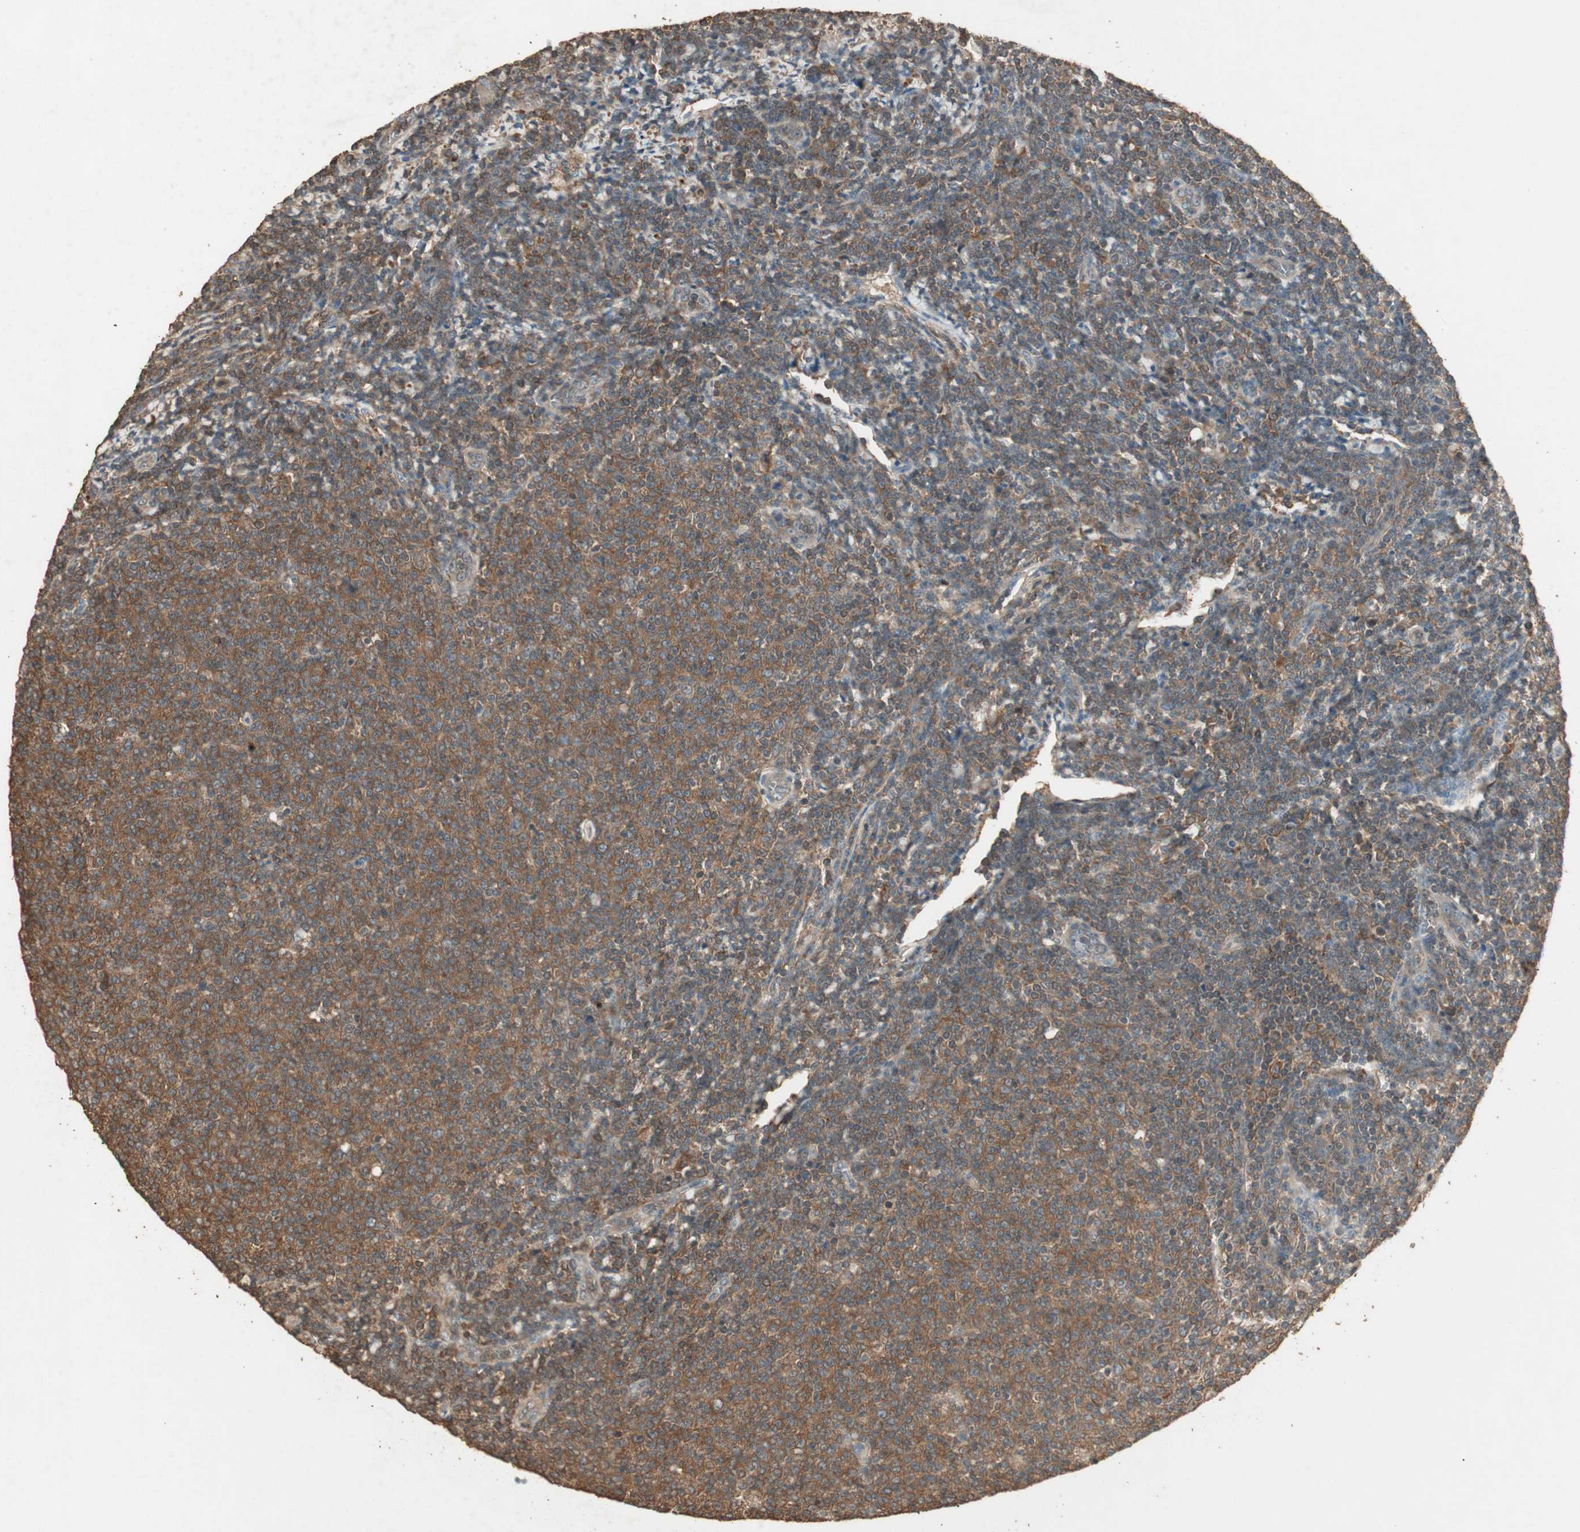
{"staining": {"intensity": "moderate", "quantity": ">75%", "location": "cytoplasmic/membranous"}, "tissue": "lymphoma", "cell_type": "Tumor cells", "image_type": "cancer", "snomed": [{"axis": "morphology", "description": "Malignant lymphoma, non-Hodgkin's type, Low grade"}, {"axis": "topography", "description": "Lymph node"}], "caption": "Immunohistochemical staining of human malignant lymphoma, non-Hodgkin's type (low-grade) shows medium levels of moderate cytoplasmic/membranous positivity in about >75% of tumor cells.", "gene": "USP2", "patient": {"sex": "male", "age": 66}}